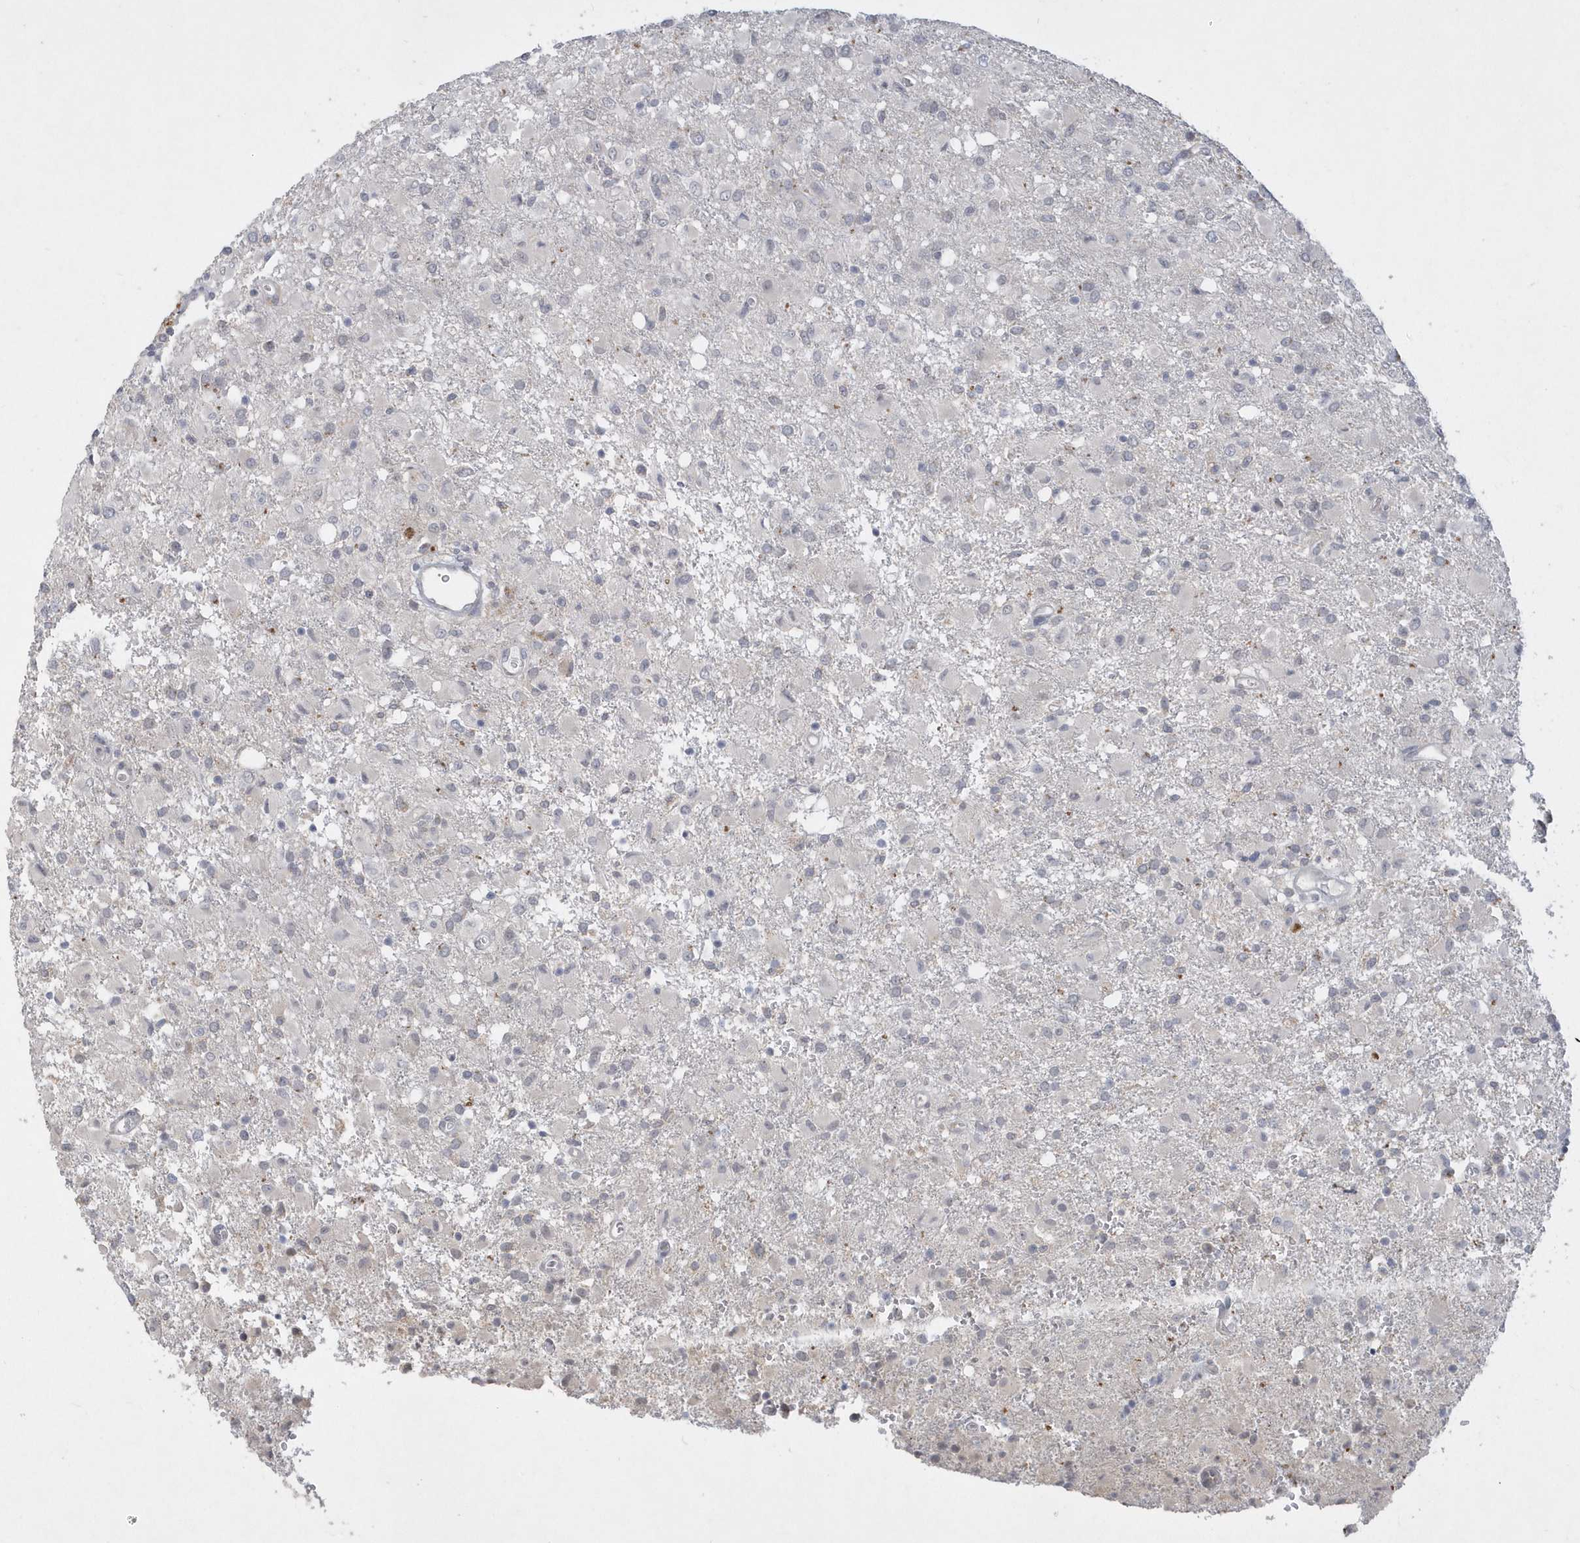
{"staining": {"intensity": "negative", "quantity": "none", "location": "none"}, "tissue": "glioma", "cell_type": "Tumor cells", "image_type": "cancer", "snomed": [{"axis": "morphology", "description": "Glioma, malignant, High grade"}, {"axis": "topography", "description": "Brain"}], "caption": "High magnification brightfield microscopy of glioma stained with DAB (3,3'-diaminobenzidine) (brown) and counterstained with hematoxylin (blue): tumor cells show no significant expression.", "gene": "TSPEAR", "patient": {"sex": "female", "age": 57}}